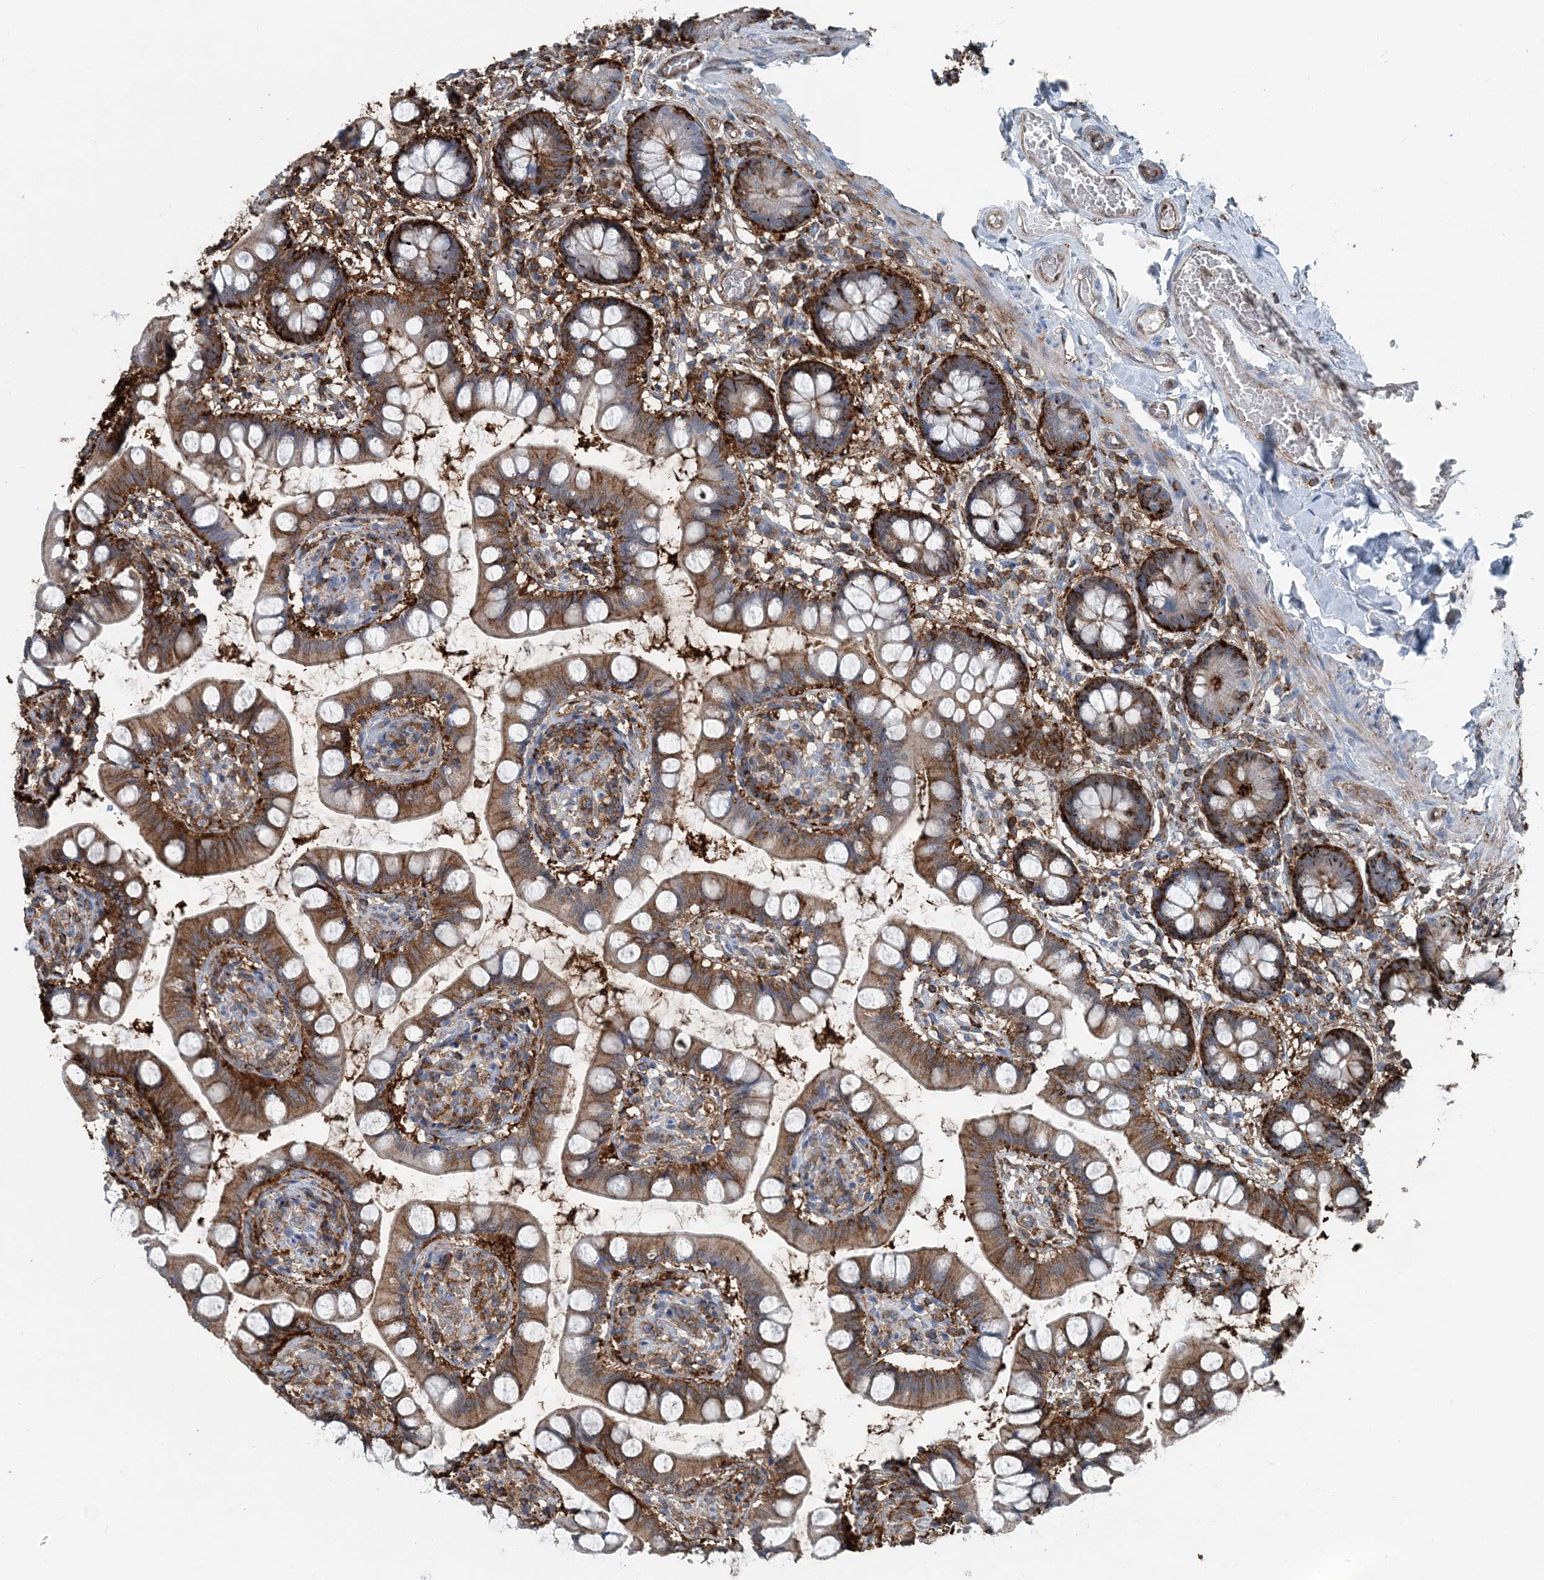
{"staining": {"intensity": "strong", "quantity": "25%-75%", "location": "cytoplasmic/membranous"}, "tissue": "small intestine", "cell_type": "Glandular cells", "image_type": "normal", "snomed": [{"axis": "morphology", "description": "Normal tissue, NOS"}, {"axis": "topography", "description": "Small intestine"}], "caption": "Strong cytoplasmic/membranous staining is identified in approximately 25%-75% of glandular cells in benign small intestine.", "gene": "CFL1", "patient": {"sex": "male", "age": 52}}